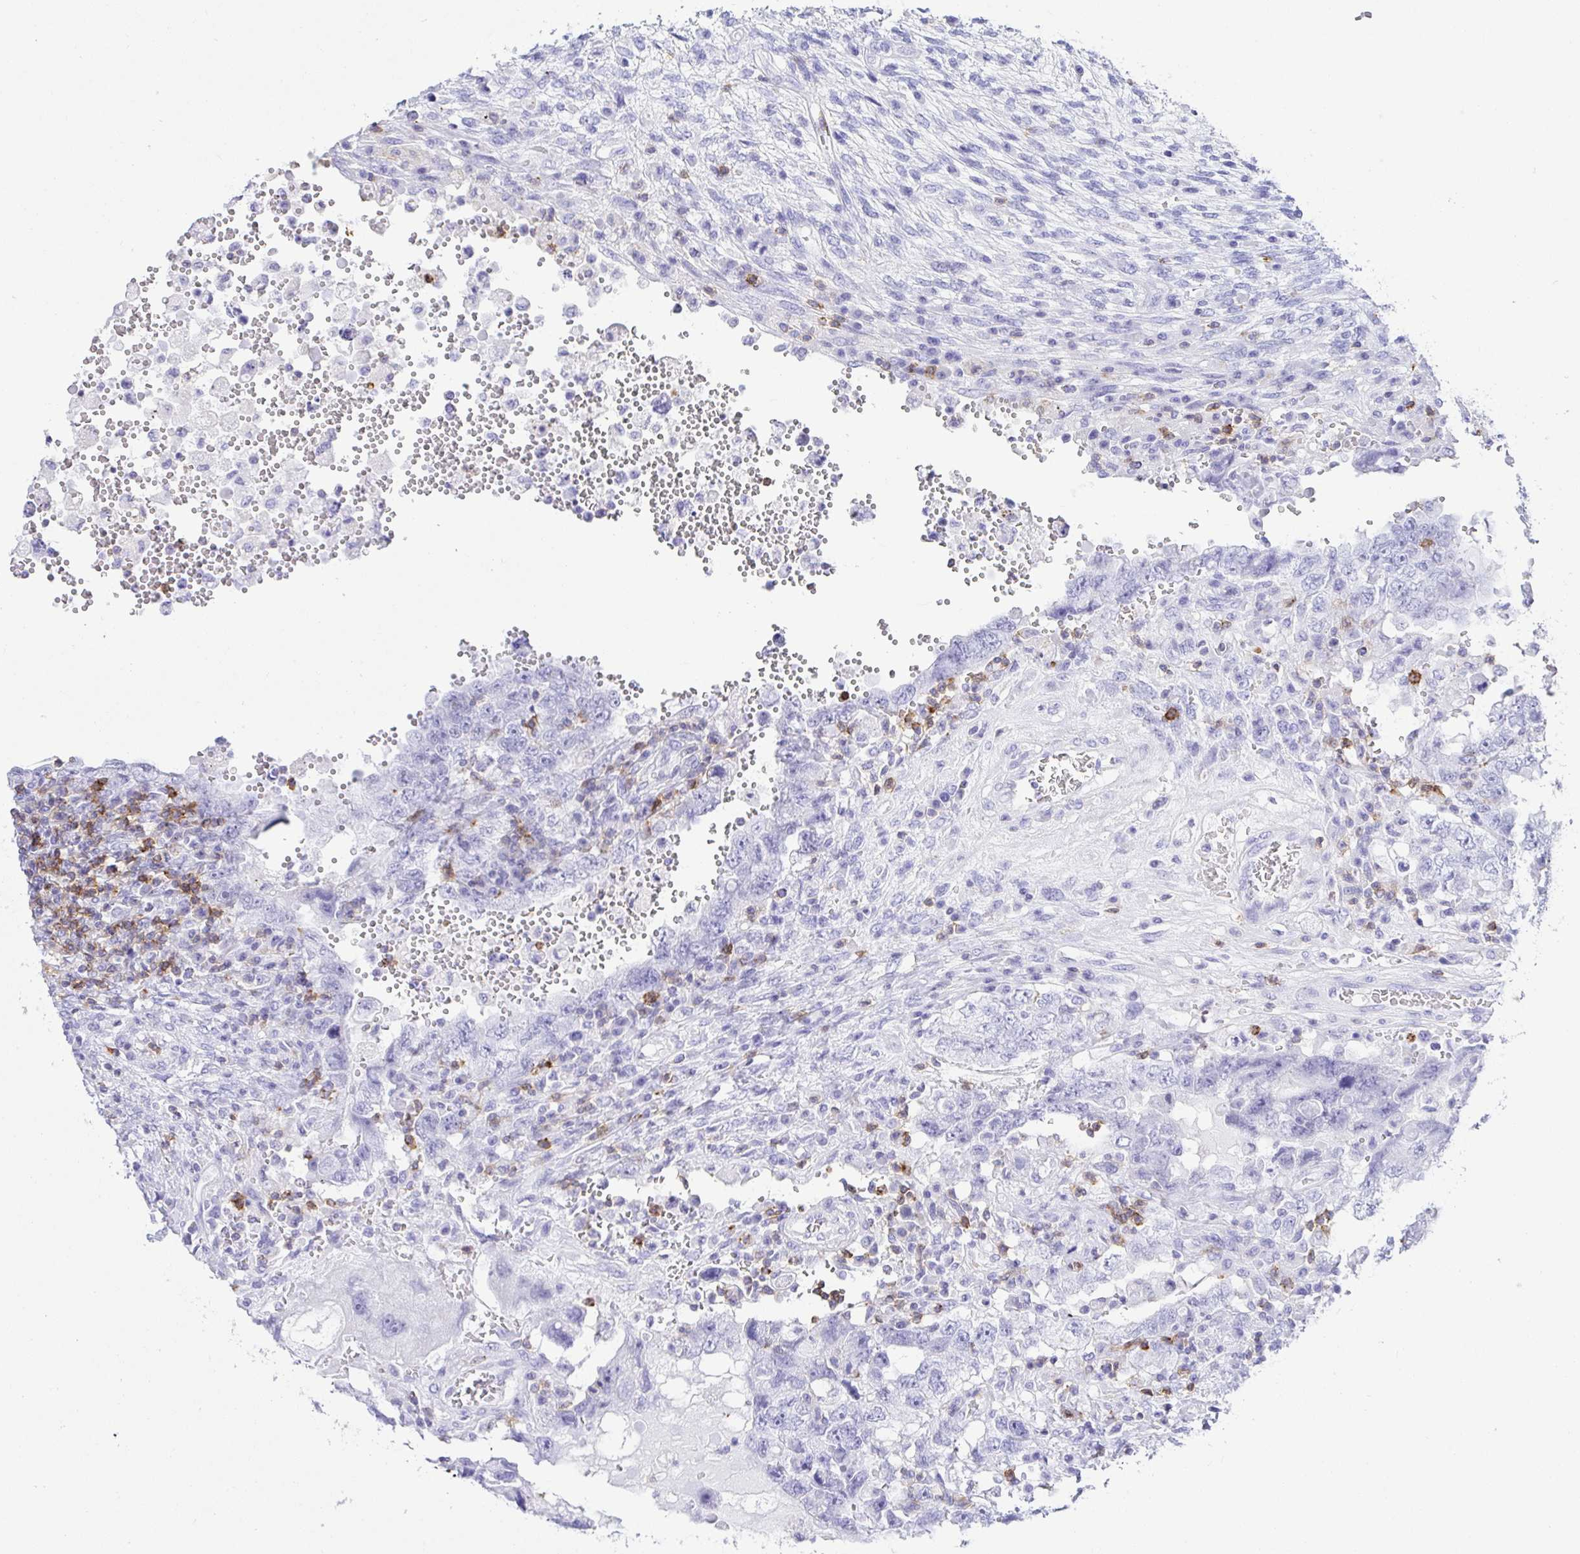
{"staining": {"intensity": "negative", "quantity": "none", "location": "none"}, "tissue": "testis cancer", "cell_type": "Tumor cells", "image_type": "cancer", "snomed": [{"axis": "morphology", "description": "Carcinoma, Embryonal, NOS"}, {"axis": "topography", "description": "Testis"}], "caption": "Testis cancer (embryonal carcinoma) stained for a protein using IHC displays no expression tumor cells.", "gene": "CD5", "patient": {"sex": "male", "age": 26}}